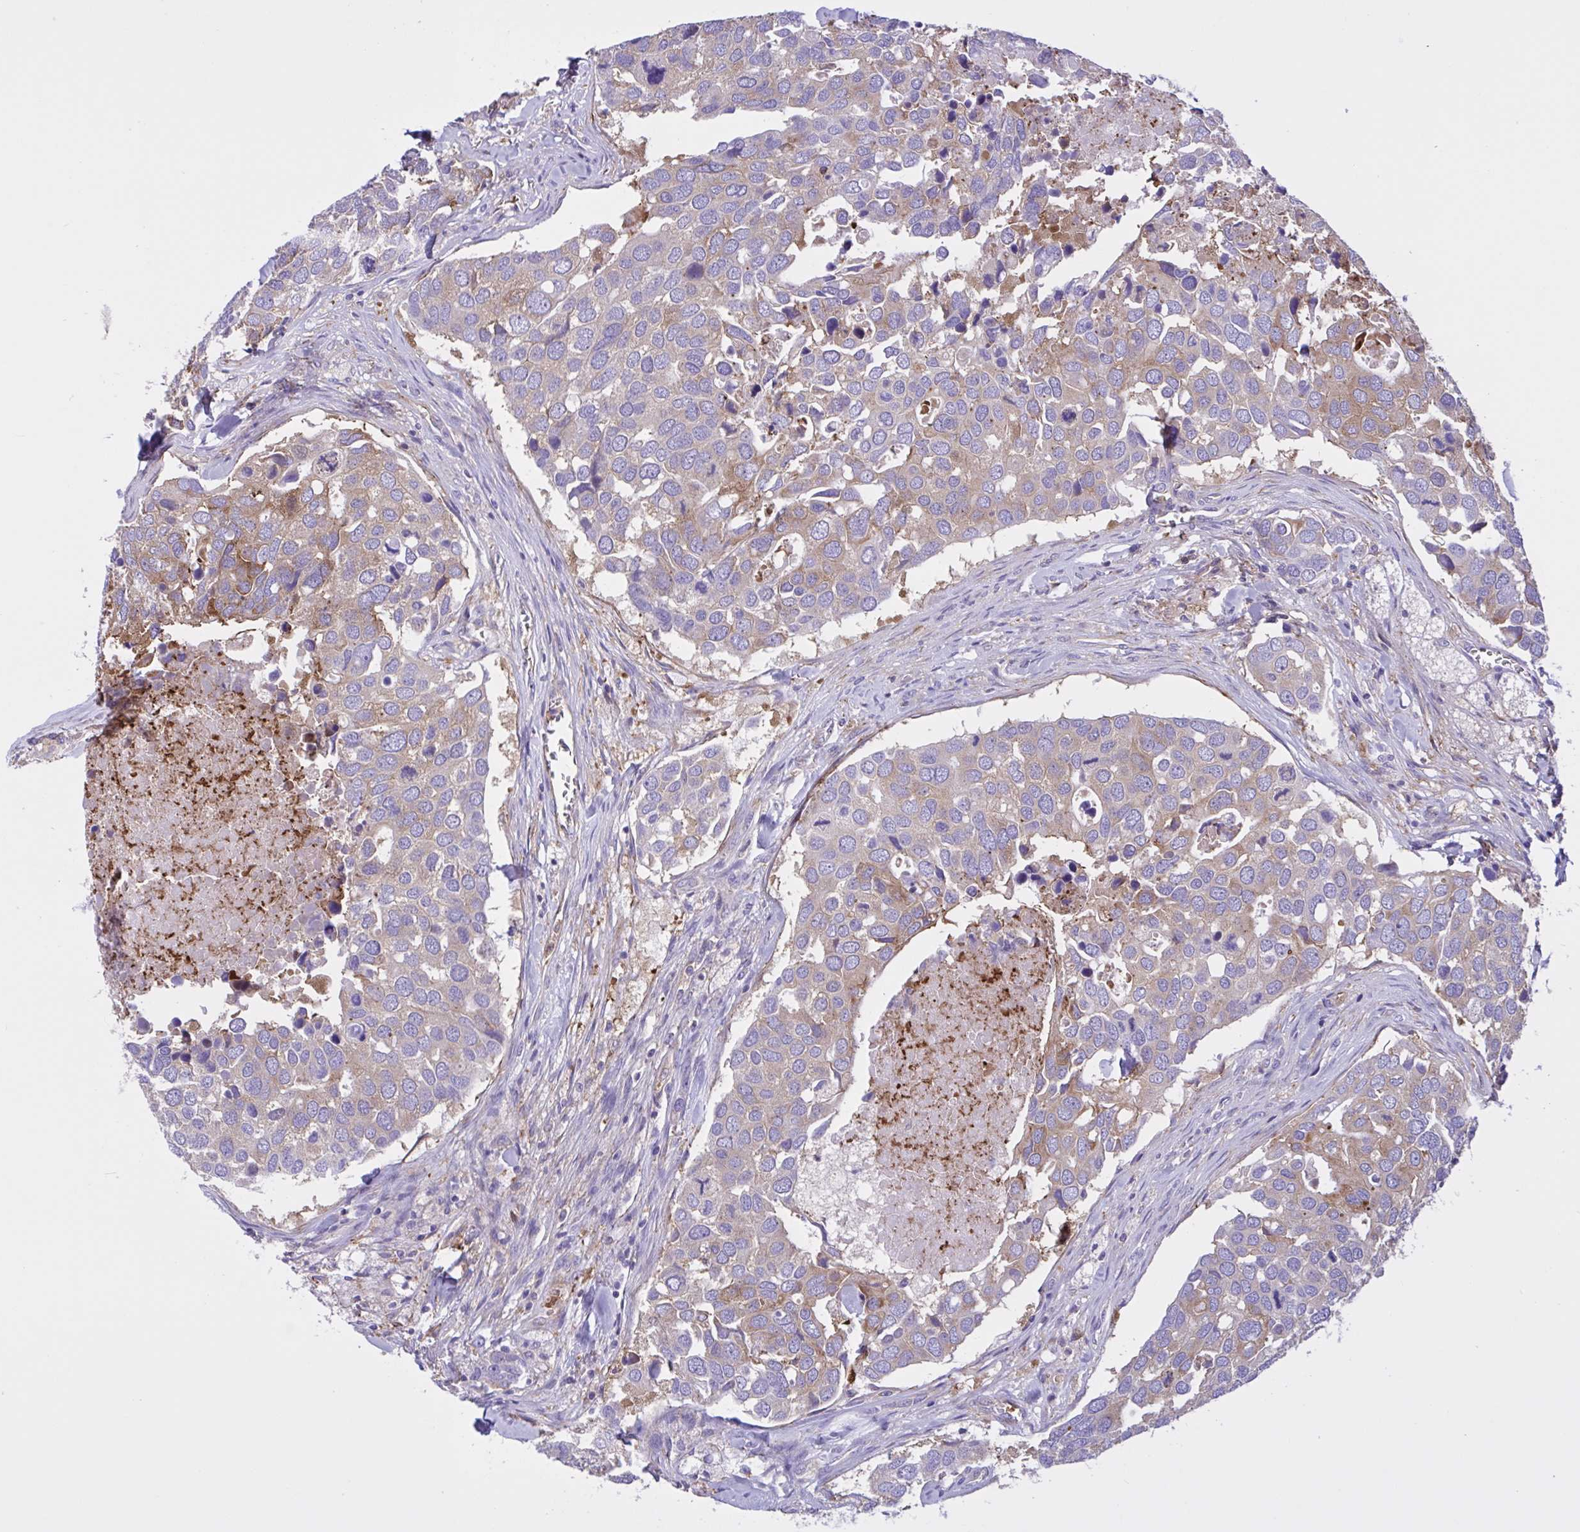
{"staining": {"intensity": "moderate", "quantity": "25%-75%", "location": "cytoplasmic/membranous"}, "tissue": "breast cancer", "cell_type": "Tumor cells", "image_type": "cancer", "snomed": [{"axis": "morphology", "description": "Duct carcinoma"}, {"axis": "topography", "description": "Breast"}], "caption": "Breast cancer stained with DAB (3,3'-diaminobenzidine) IHC shows medium levels of moderate cytoplasmic/membranous positivity in about 25%-75% of tumor cells. The staining is performed using DAB brown chromogen to label protein expression. The nuclei are counter-stained blue using hematoxylin.", "gene": "OR51M1", "patient": {"sex": "female", "age": 83}}